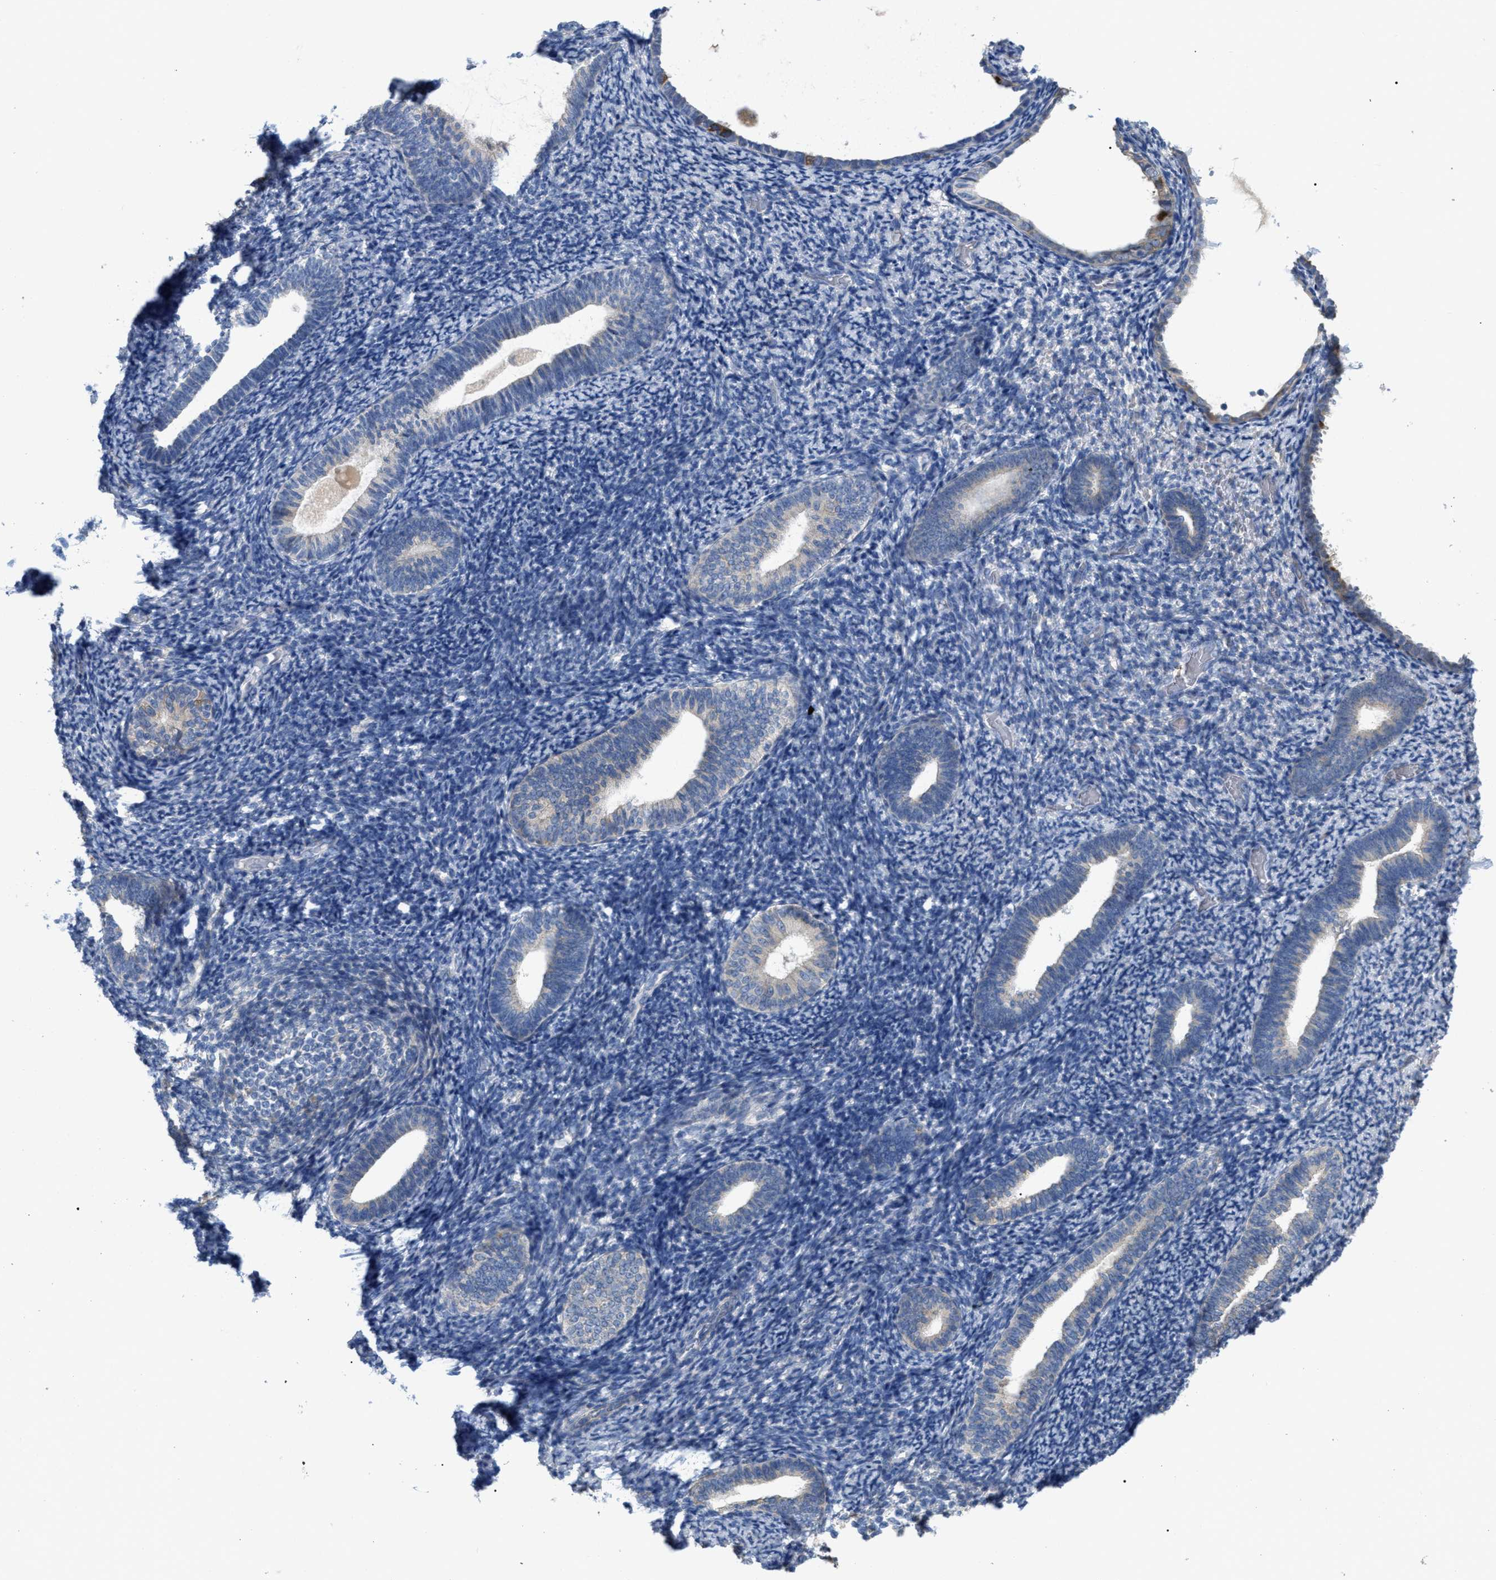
{"staining": {"intensity": "negative", "quantity": "none", "location": "none"}, "tissue": "endometrium", "cell_type": "Cells in endometrial stroma", "image_type": "normal", "snomed": [{"axis": "morphology", "description": "Normal tissue, NOS"}, {"axis": "topography", "description": "Endometrium"}], "caption": "High magnification brightfield microscopy of unremarkable endometrium stained with DAB (3,3'-diaminobenzidine) (brown) and counterstained with hematoxylin (blue): cells in endometrial stroma show no significant positivity. The staining was performed using DAB to visualize the protein expression in brown, while the nuclei were stained in blue with hematoxylin (Magnification: 20x).", "gene": "DHX58", "patient": {"sex": "female", "age": 66}}